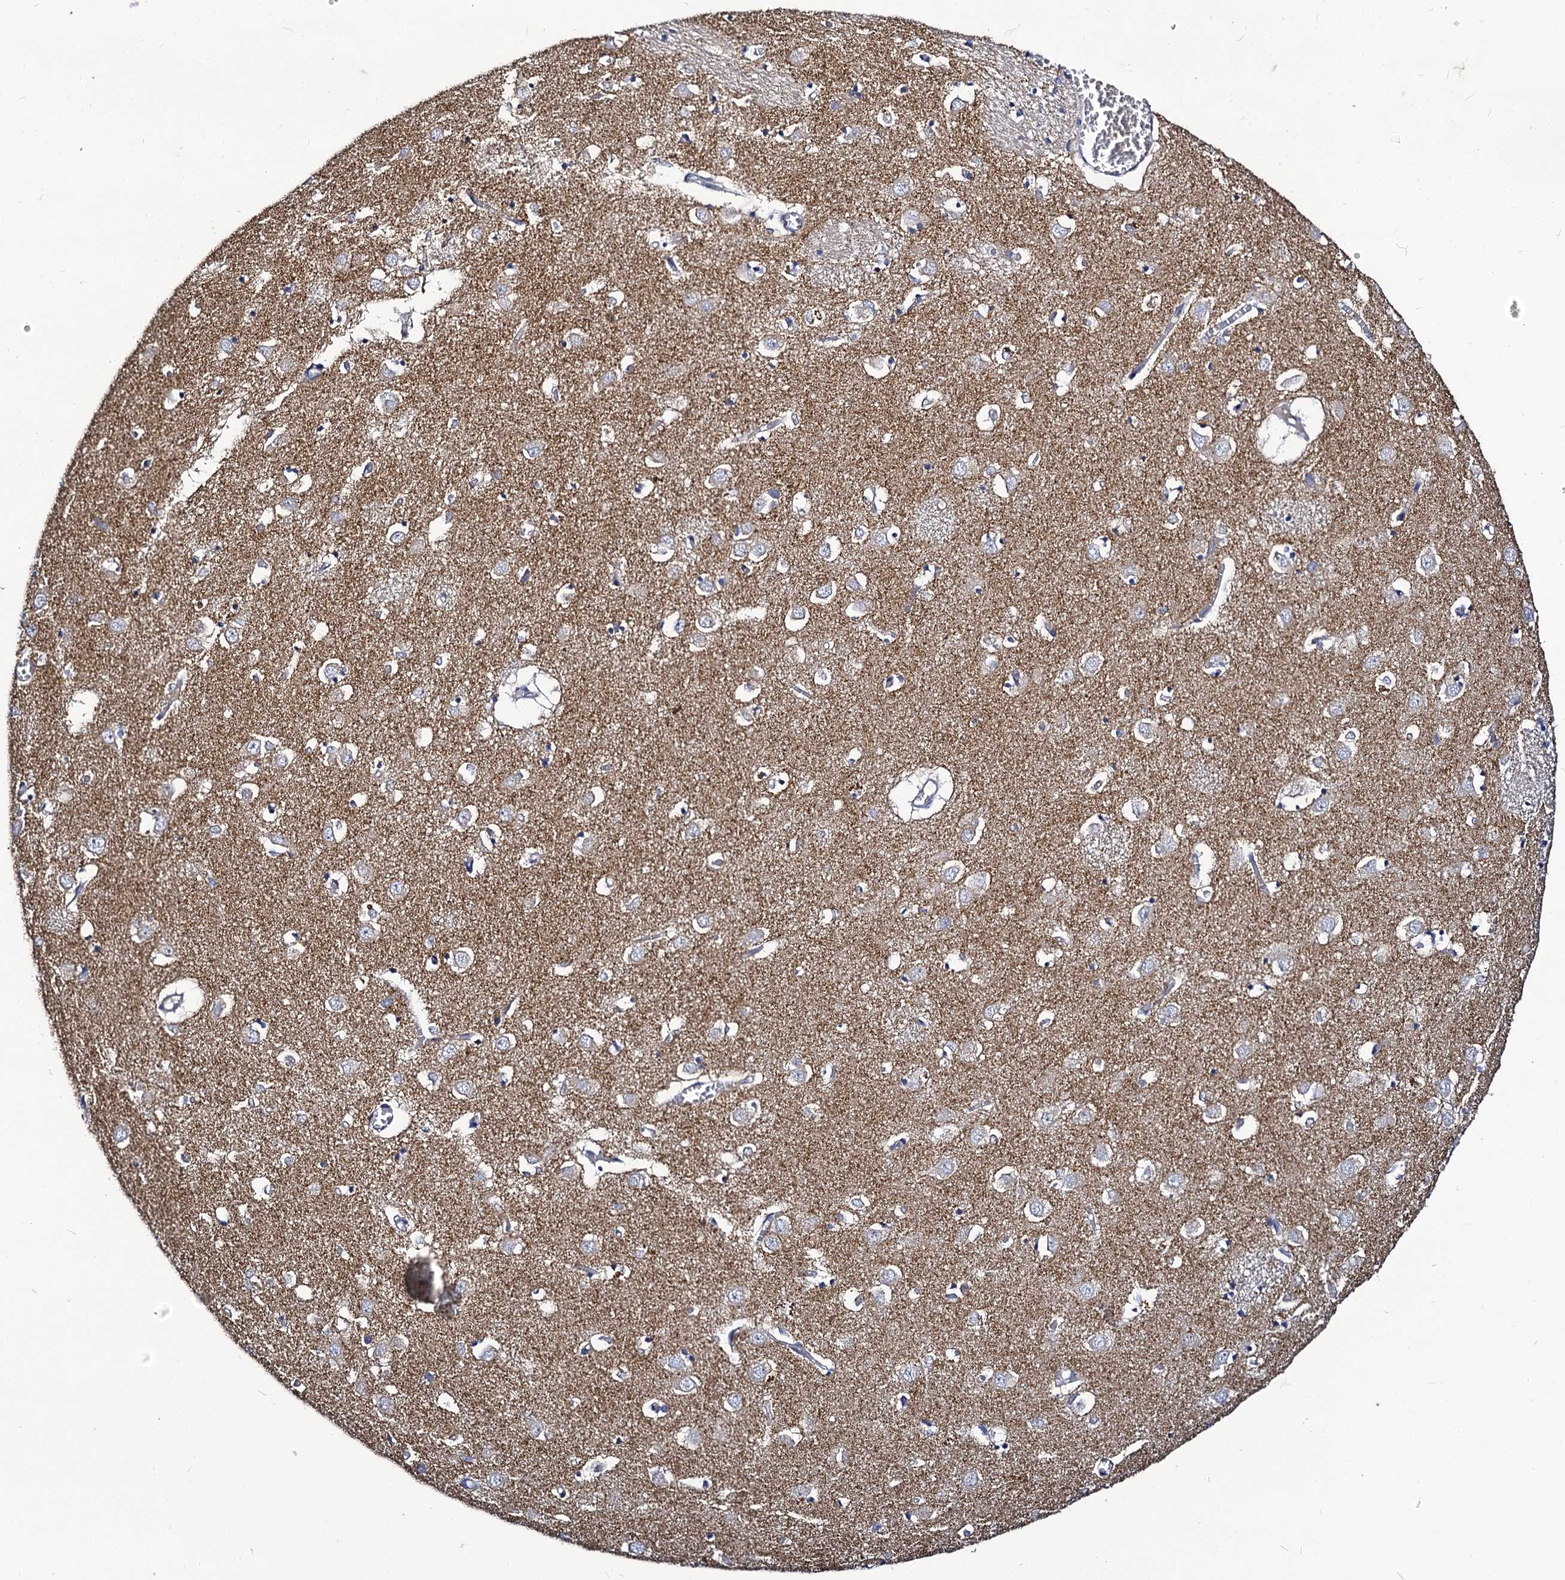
{"staining": {"intensity": "weak", "quantity": "<25%", "location": "cytoplasmic/membranous"}, "tissue": "caudate", "cell_type": "Glial cells", "image_type": "normal", "snomed": [{"axis": "morphology", "description": "Normal tissue, NOS"}, {"axis": "topography", "description": "Lateral ventricle wall"}], "caption": "Glial cells show no significant expression in normal caudate. The staining was performed using DAB (3,3'-diaminobenzidine) to visualize the protein expression in brown, while the nuclei were stained in blue with hematoxylin (Magnification: 20x).", "gene": "PANX2", "patient": {"sex": "male", "age": 70}}